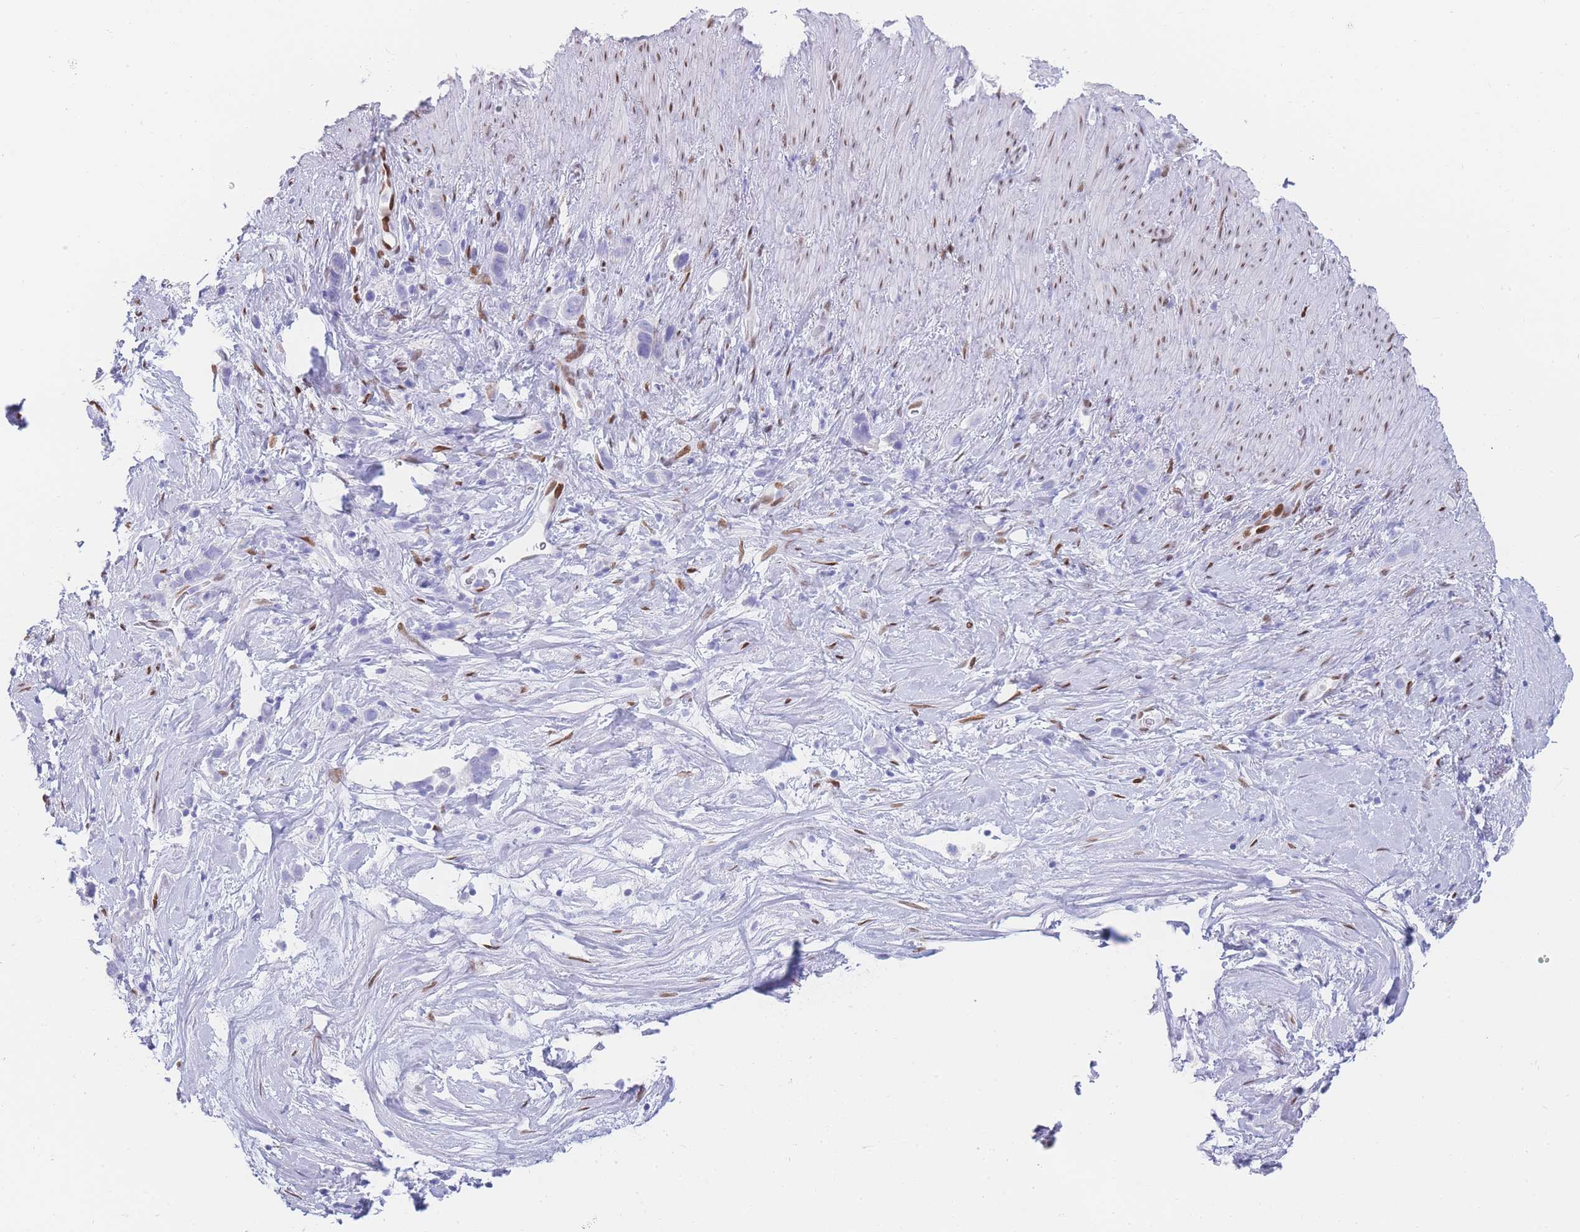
{"staining": {"intensity": "negative", "quantity": "none", "location": "none"}, "tissue": "stomach cancer", "cell_type": "Tumor cells", "image_type": "cancer", "snomed": [{"axis": "morphology", "description": "Adenocarcinoma, NOS"}, {"axis": "topography", "description": "Stomach"}], "caption": "Immunohistochemical staining of stomach cancer displays no significant staining in tumor cells.", "gene": "PSMB5", "patient": {"sex": "female", "age": 65}}